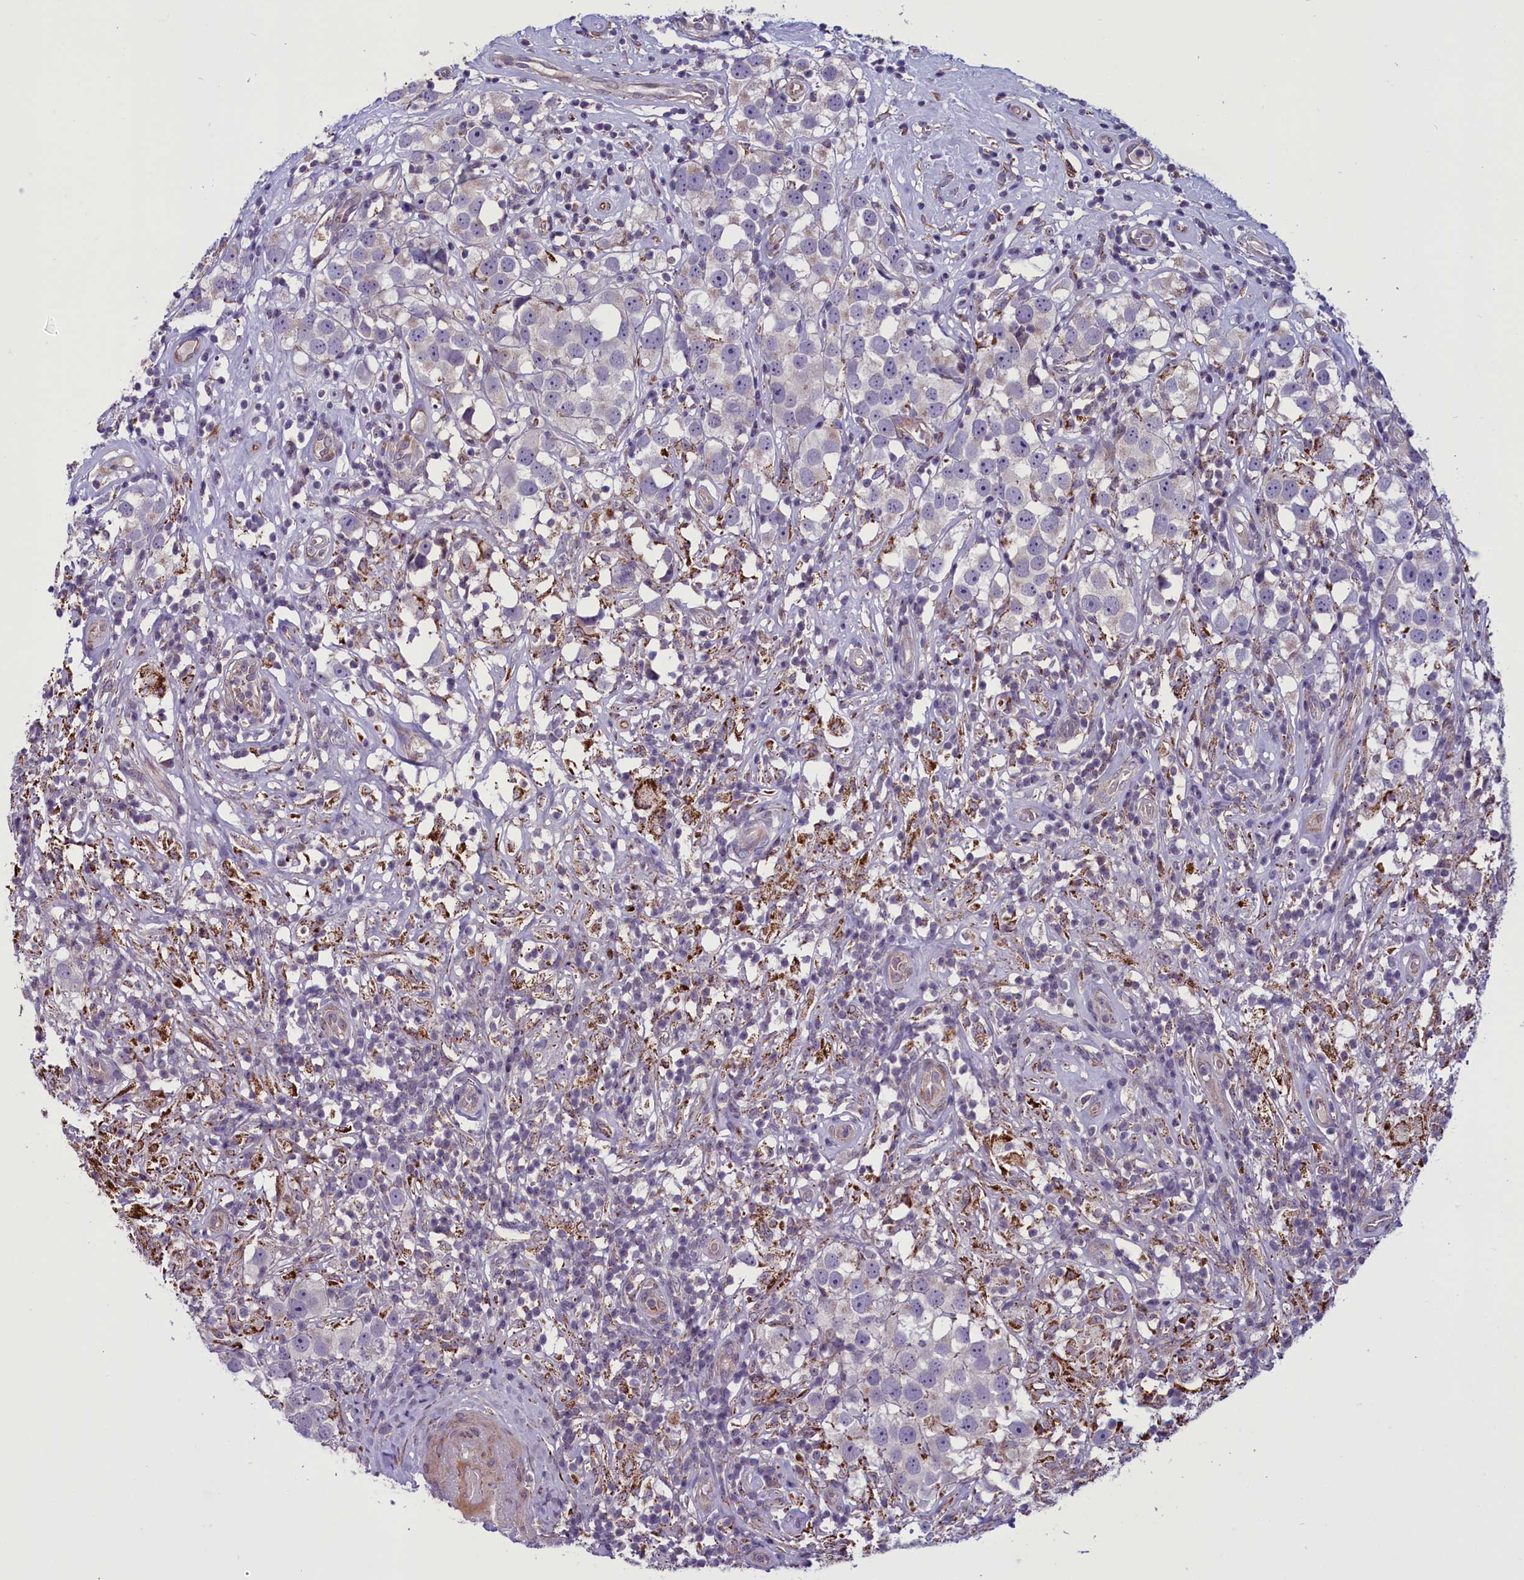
{"staining": {"intensity": "negative", "quantity": "none", "location": "none"}, "tissue": "testis cancer", "cell_type": "Tumor cells", "image_type": "cancer", "snomed": [{"axis": "morphology", "description": "Seminoma, NOS"}, {"axis": "topography", "description": "Testis"}], "caption": "Seminoma (testis) stained for a protein using immunohistochemistry shows no staining tumor cells.", "gene": "MIEF2", "patient": {"sex": "male", "age": 49}}